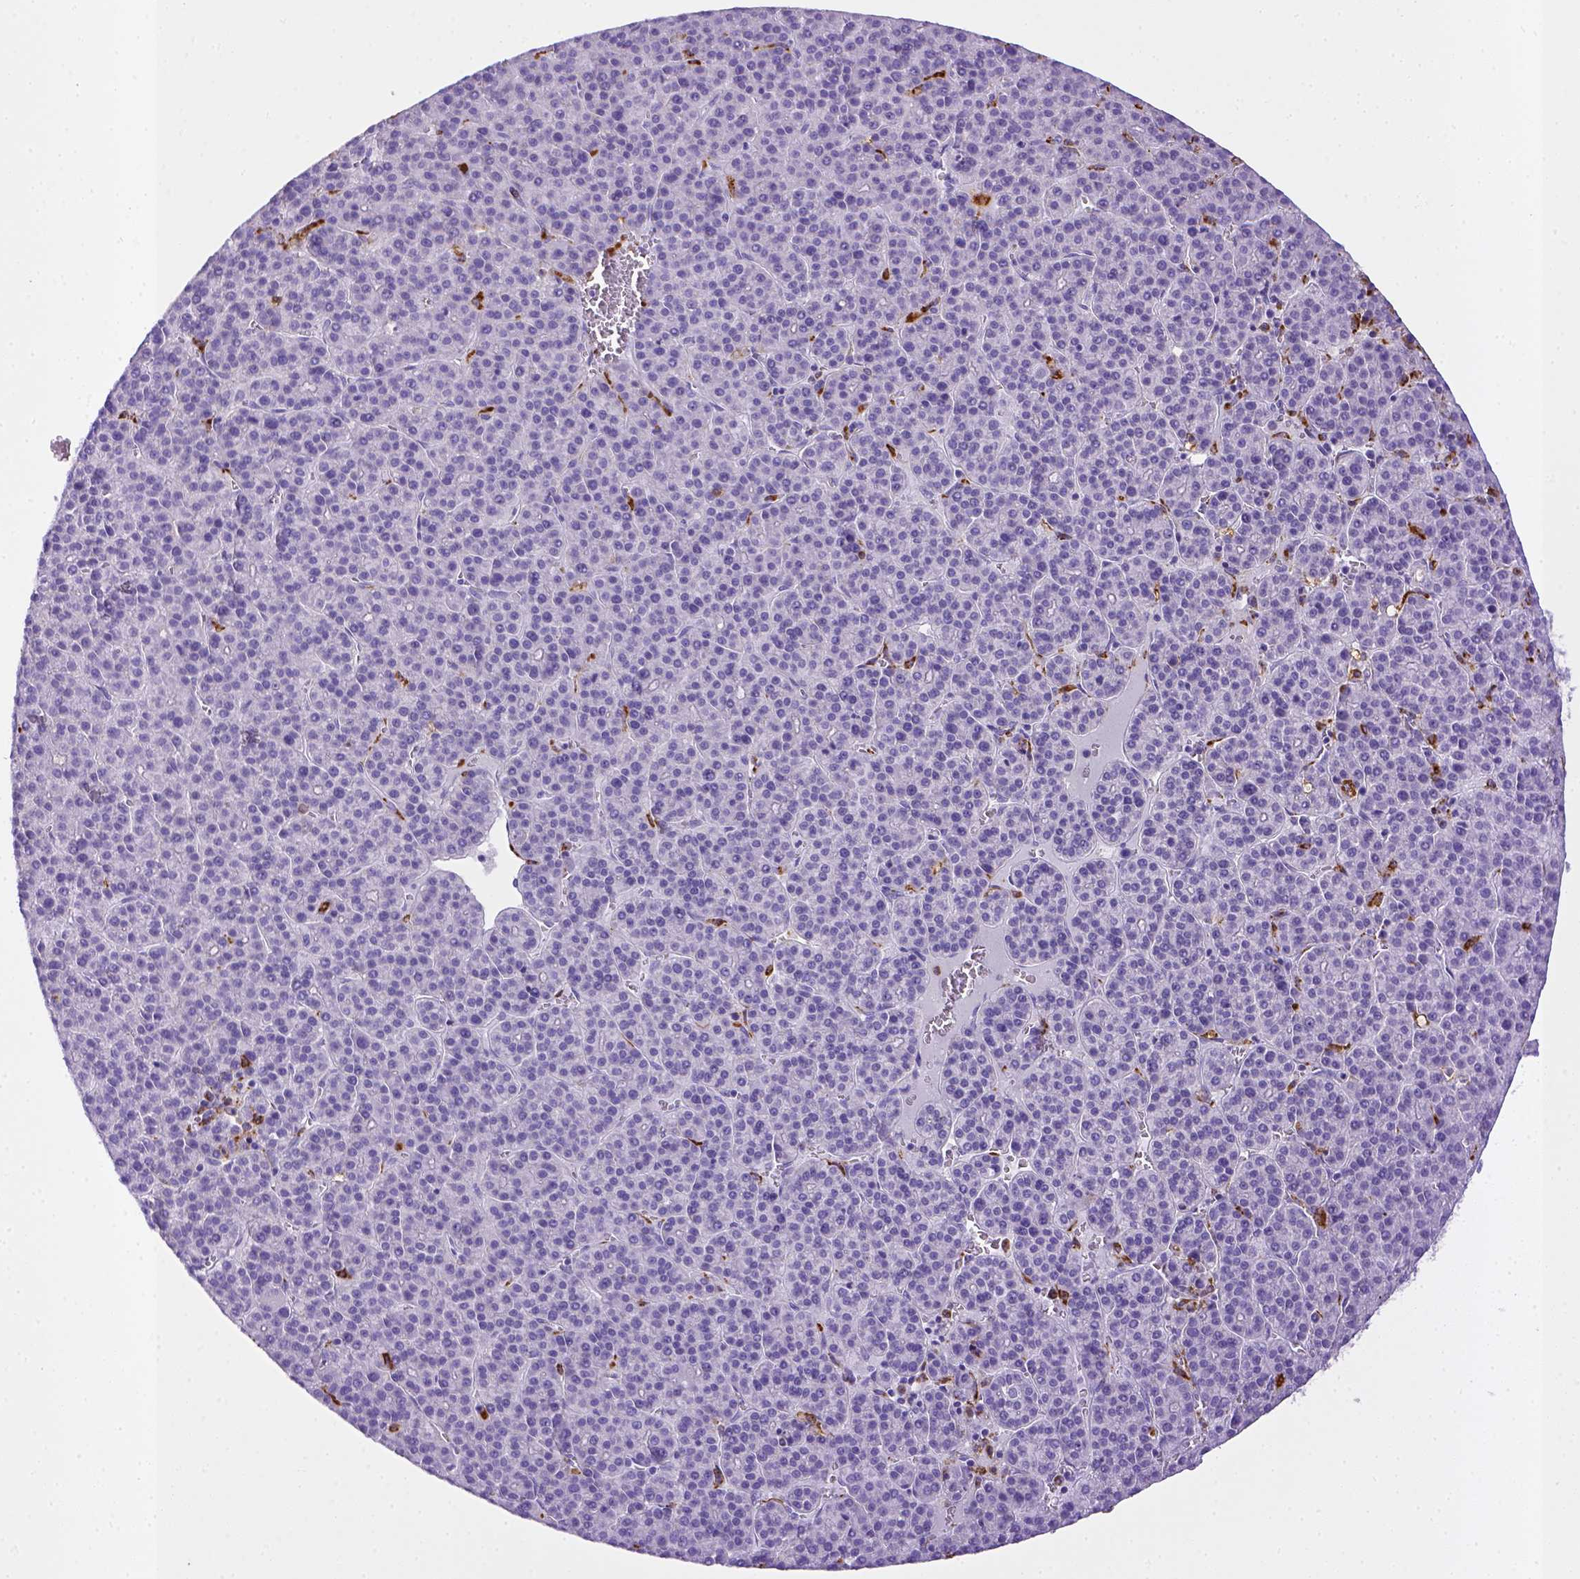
{"staining": {"intensity": "negative", "quantity": "none", "location": "none"}, "tissue": "liver cancer", "cell_type": "Tumor cells", "image_type": "cancer", "snomed": [{"axis": "morphology", "description": "Carcinoma, Hepatocellular, NOS"}, {"axis": "topography", "description": "Liver"}], "caption": "A high-resolution micrograph shows immunohistochemistry staining of liver hepatocellular carcinoma, which exhibits no significant expression in tumor cells.", "gene": "CD68", "patient": {"sex": "female", "age": 58}}